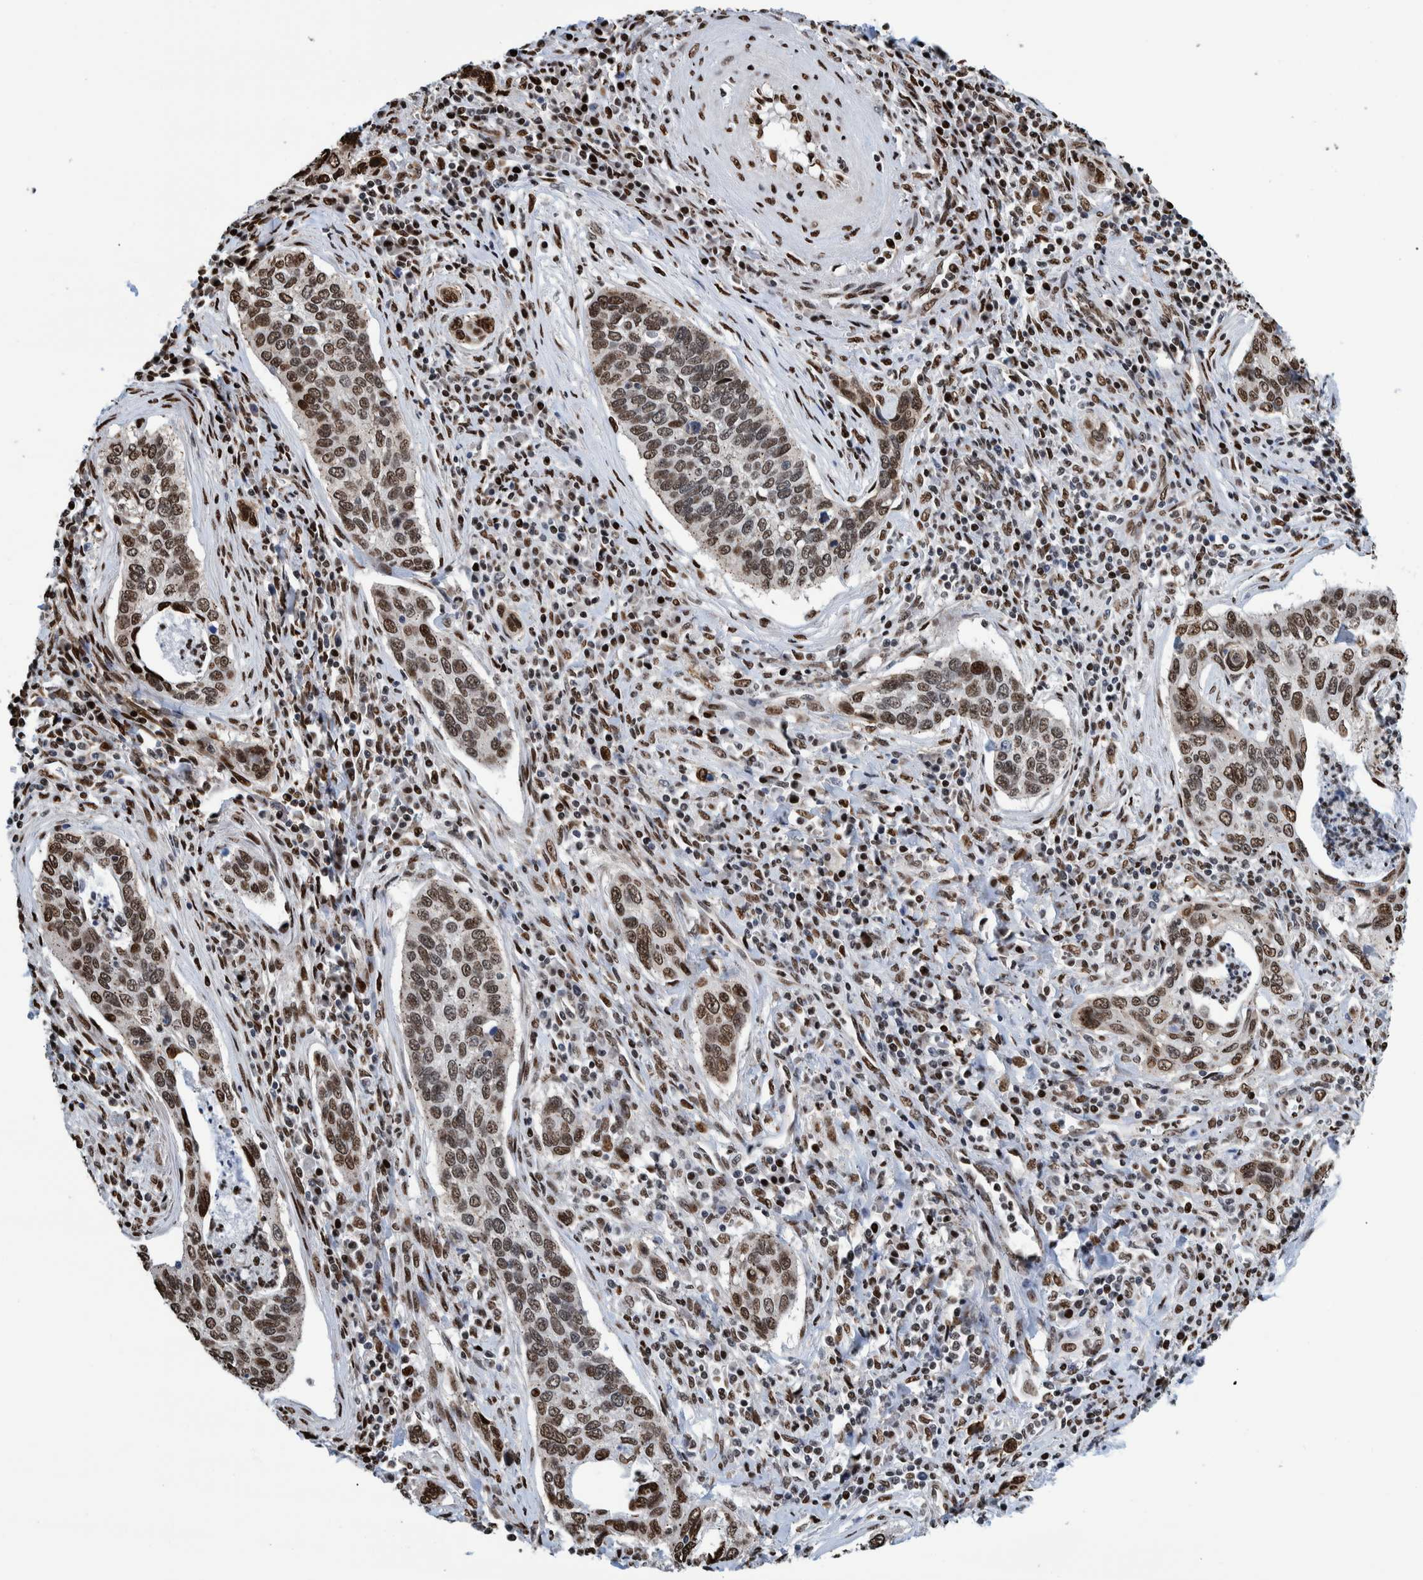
{"staining": {"intensity": "strong", "quantity": ">75%", "location": "nuclear"}, "tissue": "cervical cancer", "cell_type": "Tumor cells", "image_type": "cancer", "snomed": [{"axis": "morphology", "description": "Squamous cell carcinoma, NOS"}, {"axis": "topography", "description": "Cervix"}], "caption": "High-magnification brightfield microscopy of cervical cancer stained with DAB (3,3'-diaminobenzidine) (brown) and counterstained with hematoxylin (blue). tumor cells exhibit strong nuclear staining is seen in approximately>75% of cells. (Stains: DAB (3,3'-diaminobenzidine) in brown, nuclei in blue, Microscopy: brightfield microscopy at high magnification).", "gene": "HEATR9", "patient": {"sex": "female", "age": 53}}